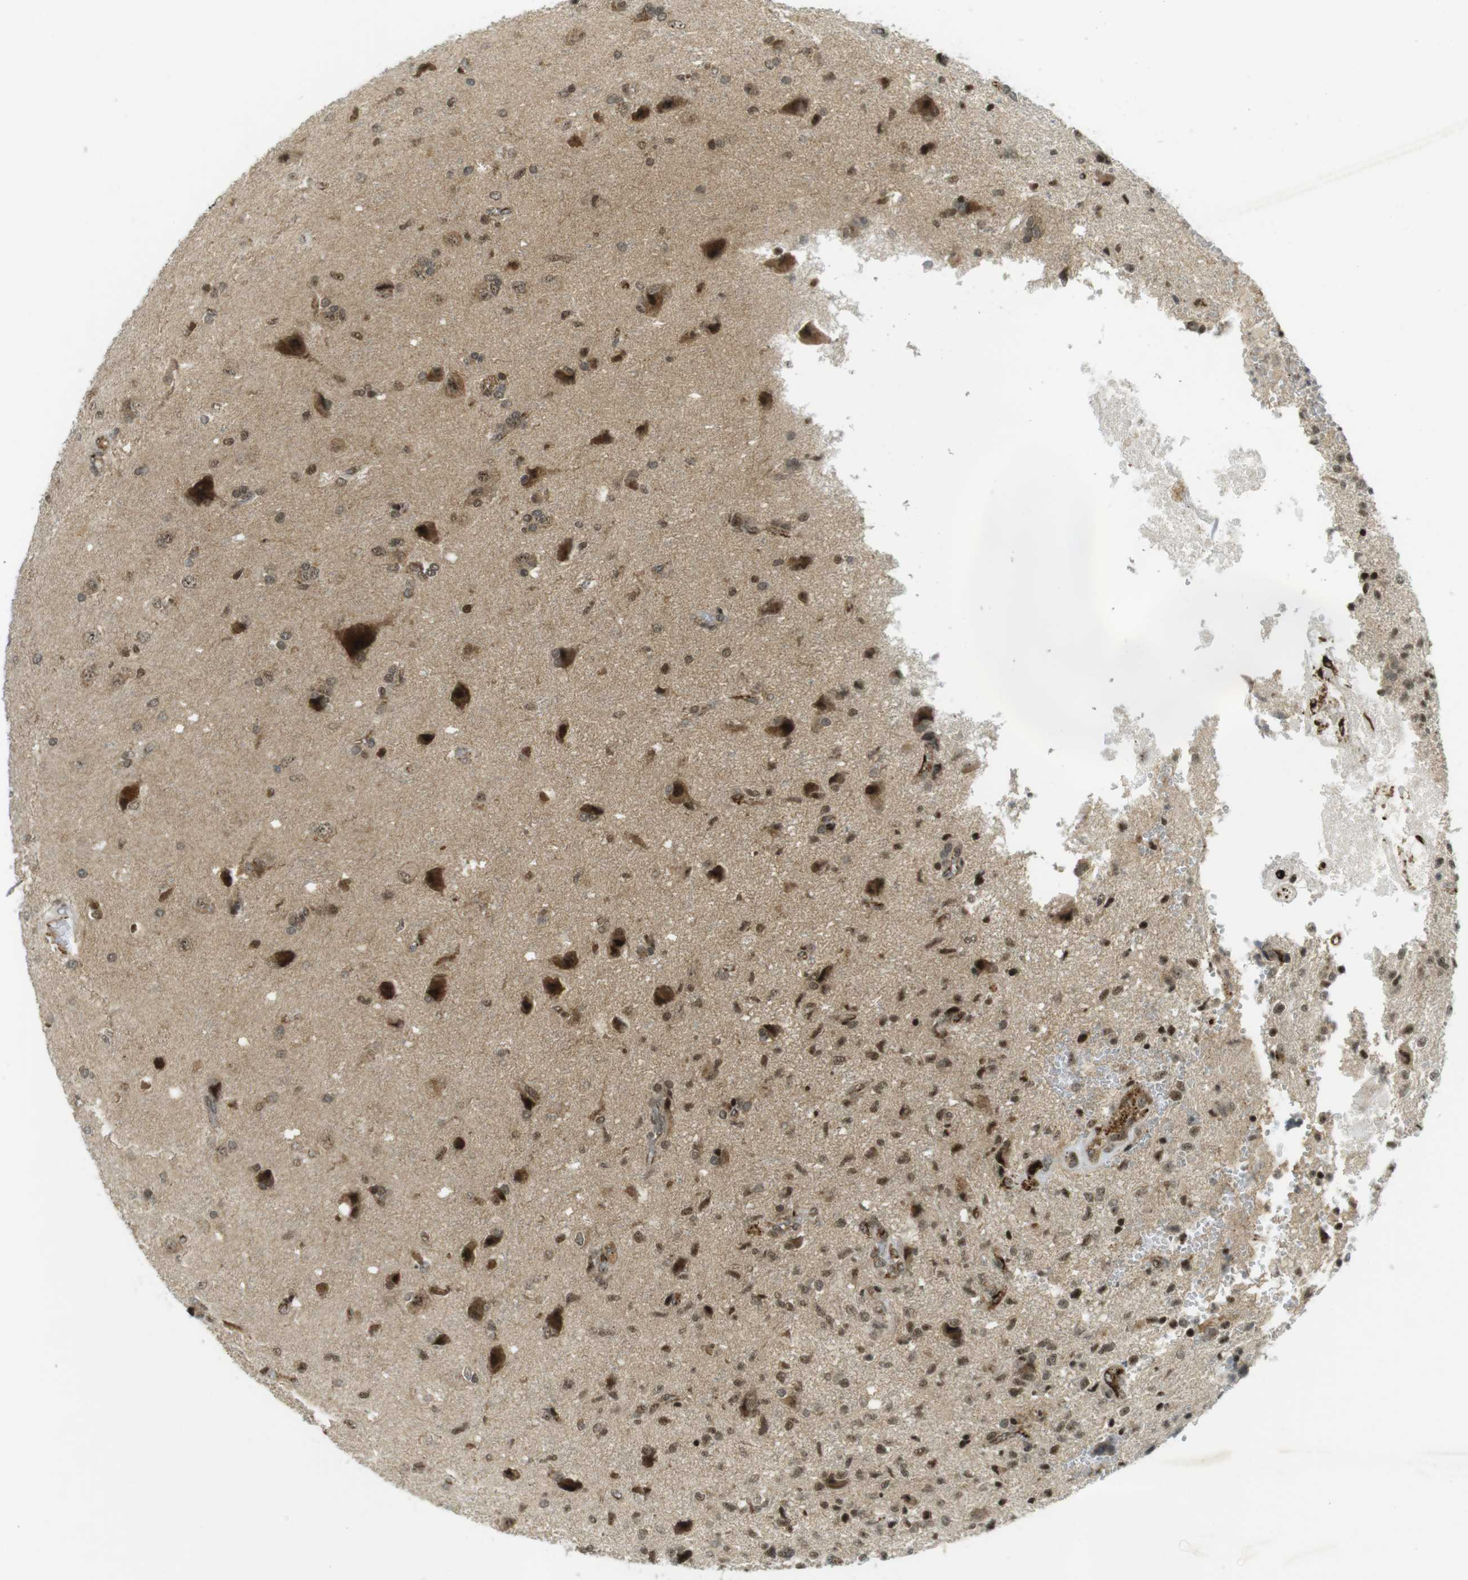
{"staining": {"intensity": "moderate", "quantity": ">75%", "location": "cytoplasmic/membranous,nuclear"}, "tissue": "glioma", "cell_type": "Tumor cells", "image_type": "cancer", "snomed": [{"axis": "morphology", "description": "Glioma, malignant, High grade"}, {"axis": "topography", "description": "Brain"}], "caption": "Protein expression analysis of human glioma reveals moderate cytoplasmic/membranous and nuclear staining in approximately >75% of tumor cells.", "gene": "PPP1R13B", "patient": {"sex": "female", "age": 59}}